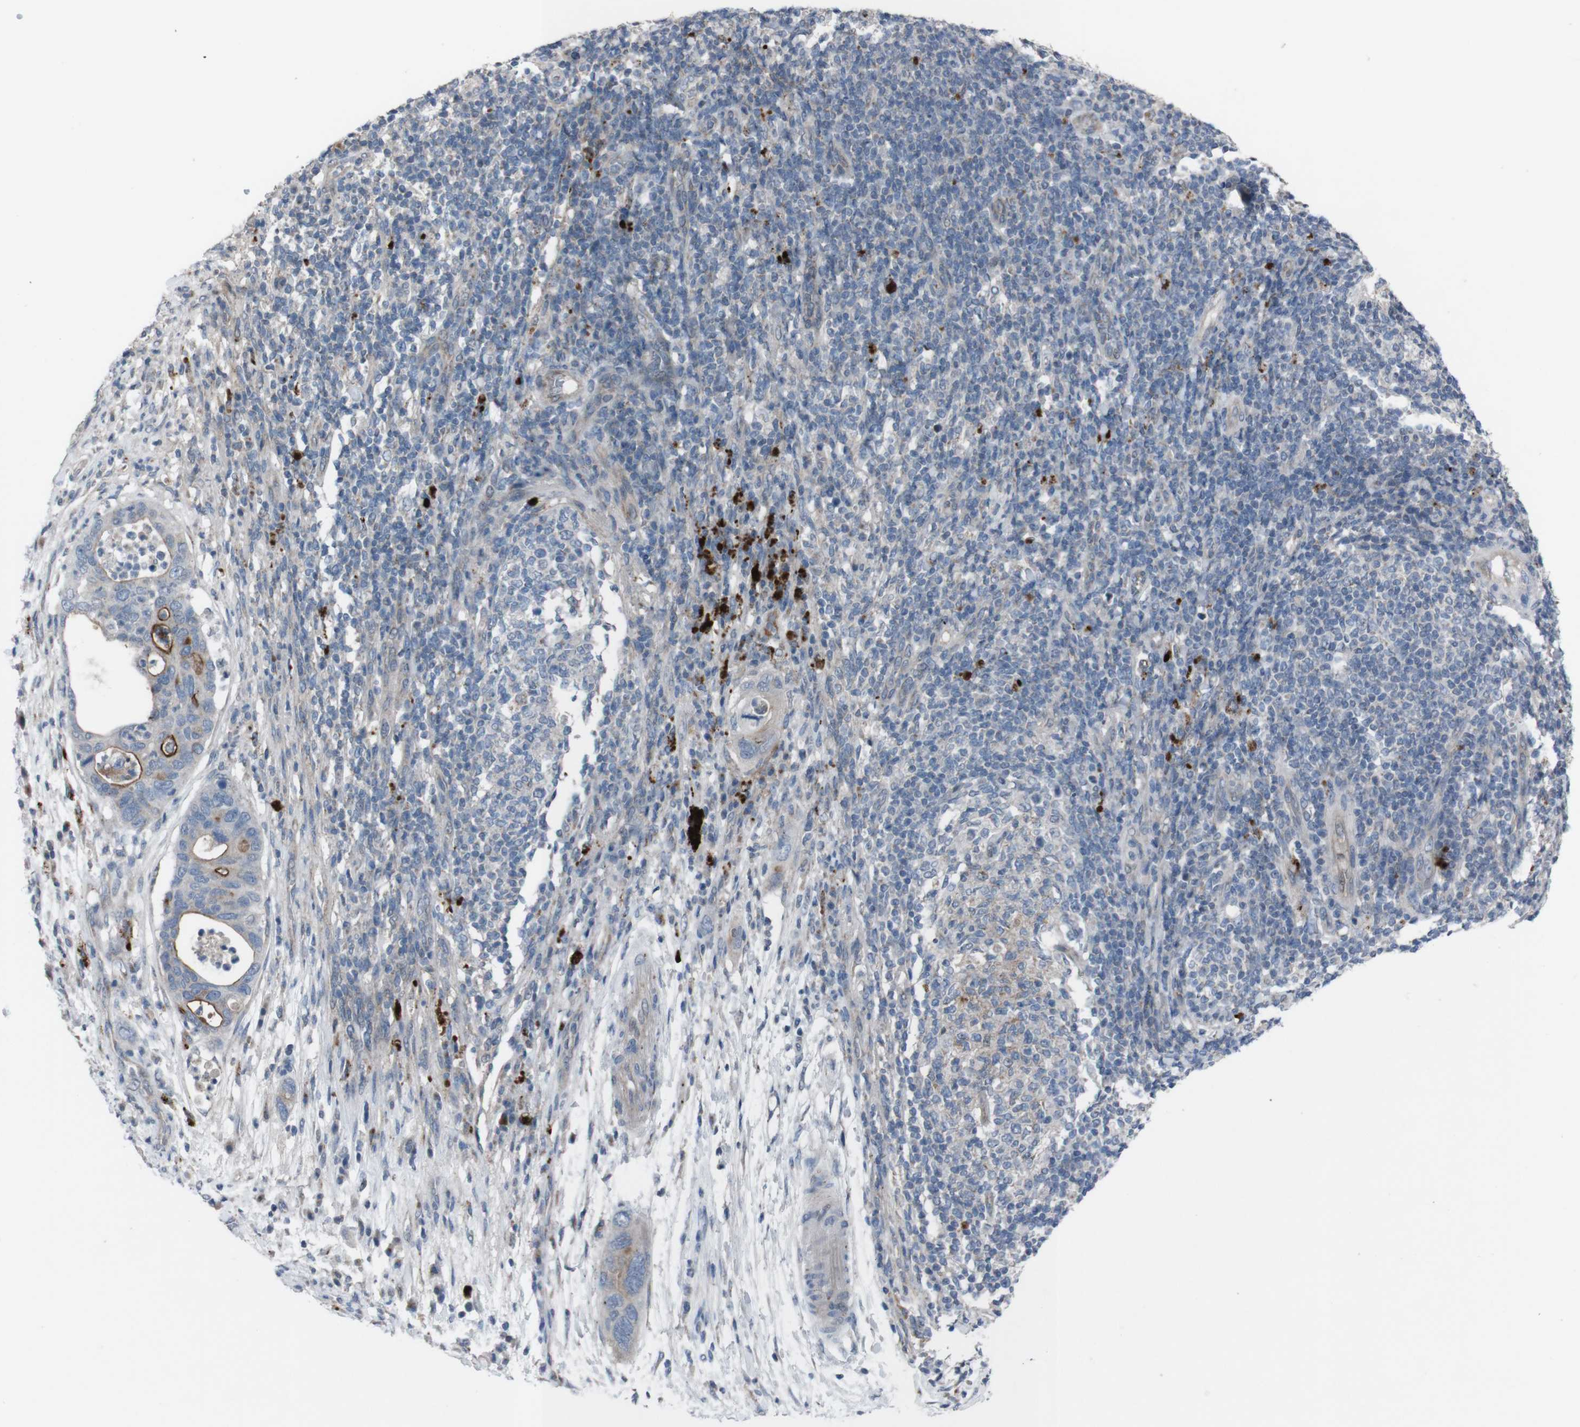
{"staining": {"intensity": "strong", "quantity": "<25%", "location": "cytoplasmic/membranous"}, "tissue": "pancreatic cancer", "cell_type": "Tumor cells", "image_type": "cancer", "snomed": [{"axis": "morphology", "description": "Adenocarcinoma, NOS"}, {"axis": "topography", "description": "Pancreas"}], "caption": "The photomicrograph reveals a brown stain indicating the presence of a protein in the cytoplasmic/membranous of tumor cells in pancreatic cancer (adenocarcinoma).", "gene": "EFNA5", "patient": {"sex": "female", "age": 71}}